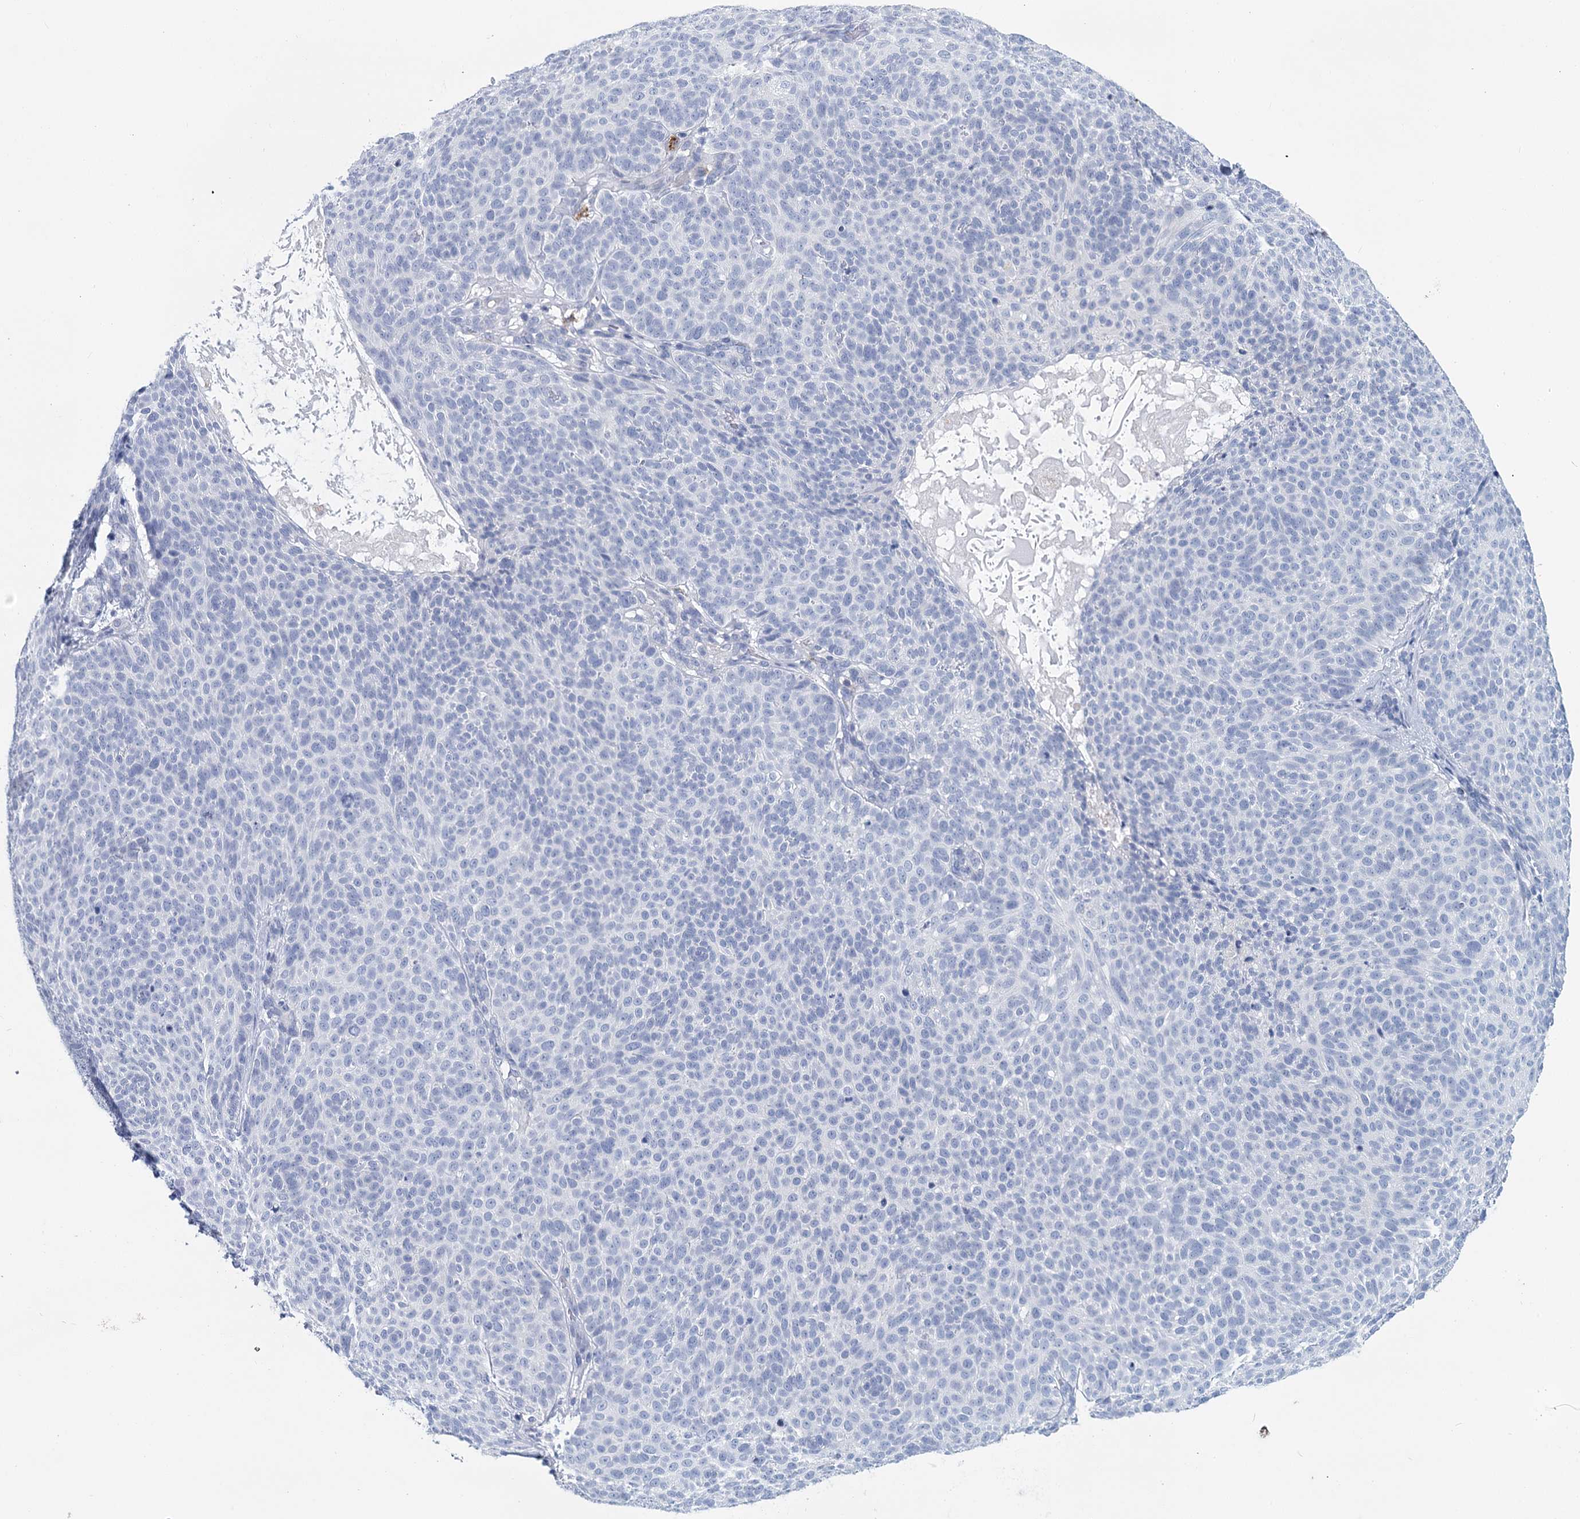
{"staining": {"intensity": "negative", "quantity": "none", "location": "none"}, "tissue": "skin cancer", "cell_type": "Tumor cells", "image_type": "cancer", "snomed": [{"axis": "morphology", "description": "Basal cell carcinoma"}, {"axis": "topography", "description": "Skin"}], "caption": "Human skin cancer (basal cell carcinoma) stained for a protein using immunohistochemistry exhibits no staining in tumor cells.", "gene": "METTL7B", "patient": {"sex": "male", "age": 85}}